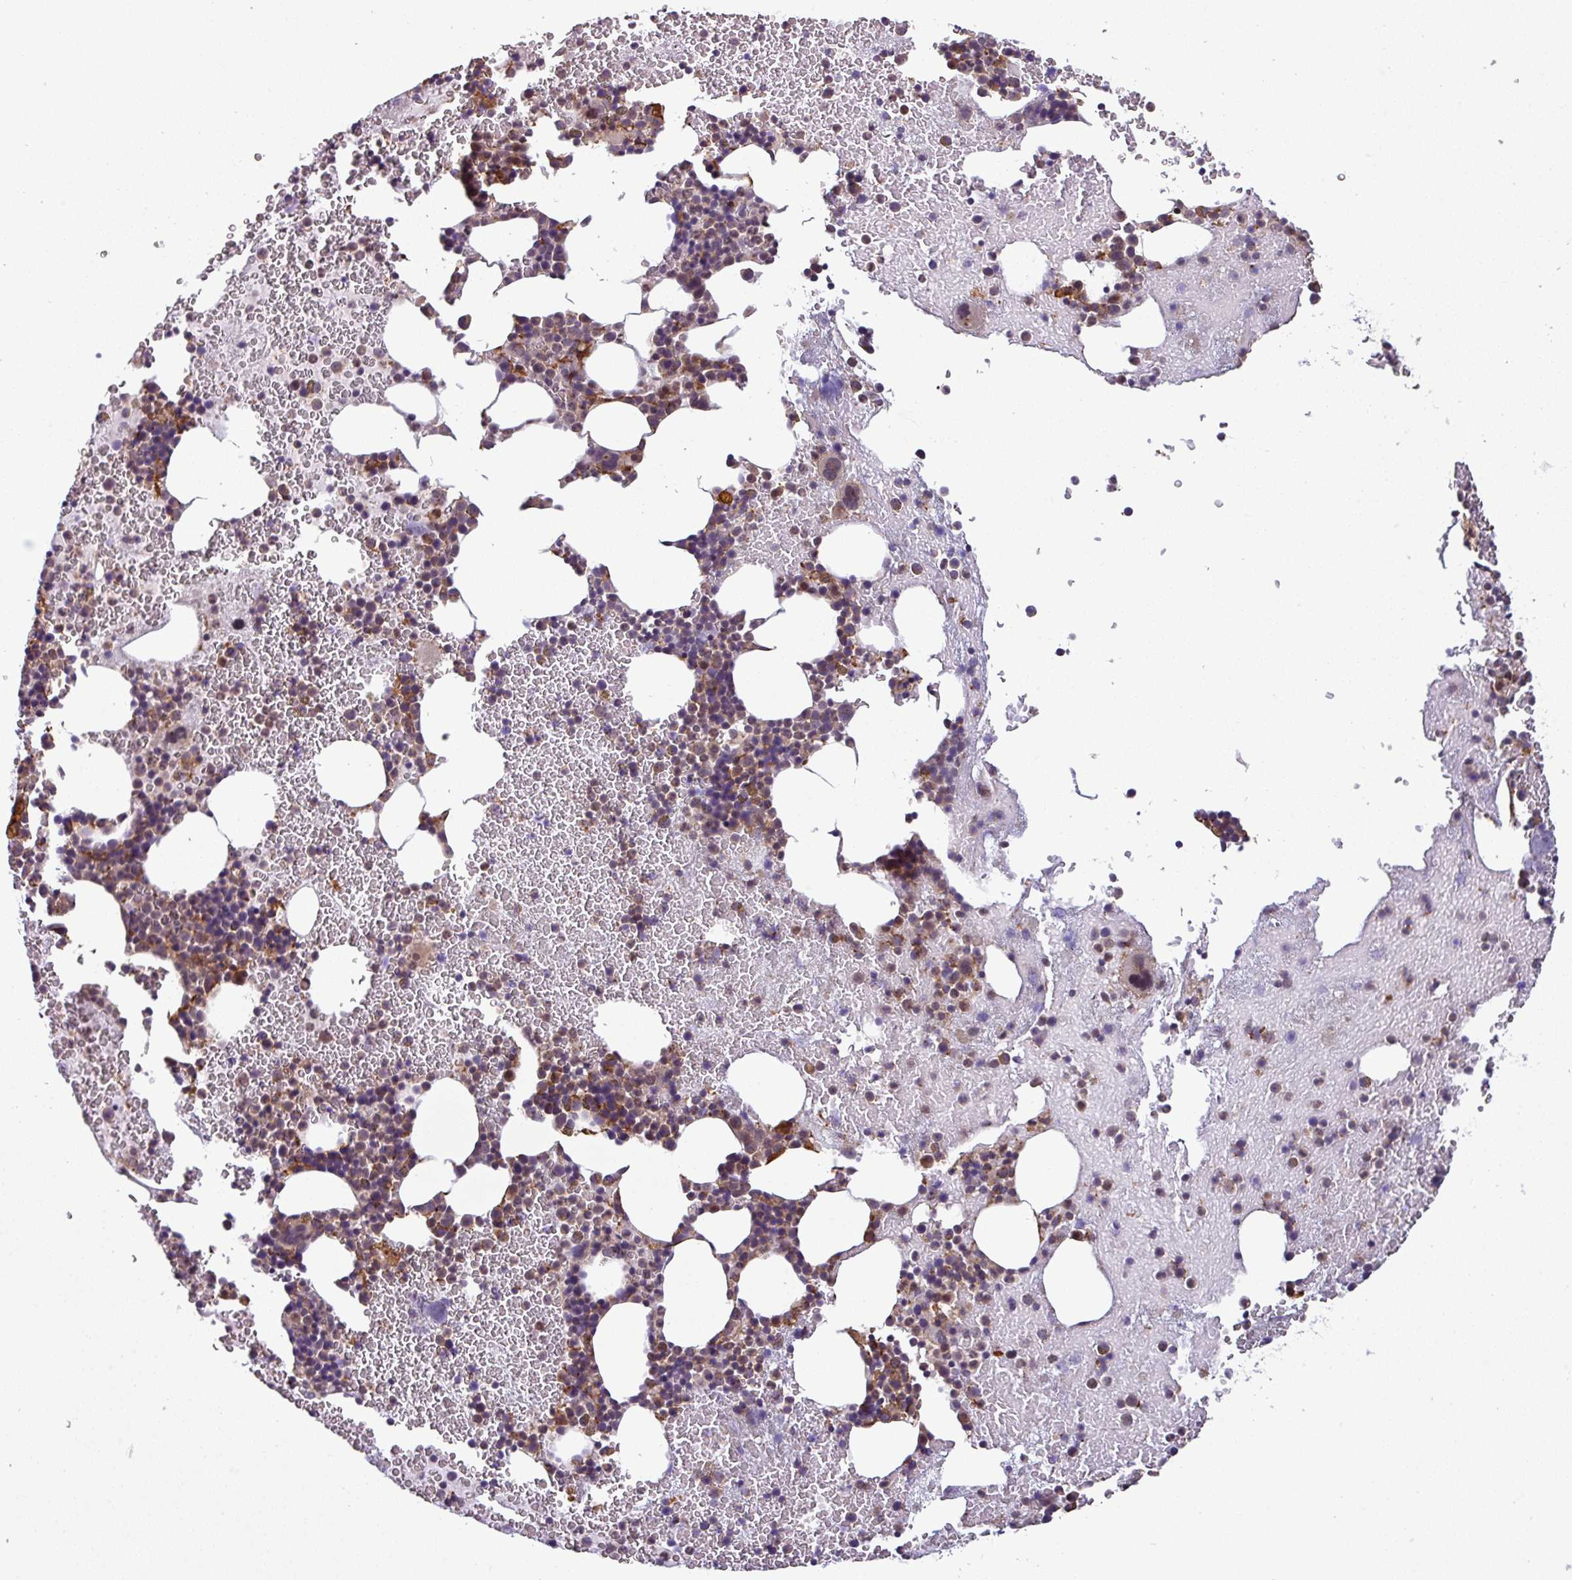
{"staining": {"intensity": "moderate", "quantity": "<25%", "location": "cytoplasmic/membranous"}, "tissue": "bone marrow", "cell_type": "Hematopoietic cells", "image_type": "normal", "snomed": [{"axis": "morphology", "description": "Normal tissue, NOS"}, {"axis": "topography", "description": "Bone marrow"}], "caption": "Immunohistochemical staining of benign human bone marrow exhibits moderate cytoplasmic/membranous protein positivity in approximately <25% of hematopoietic cells. Using DAB (3,3'-diaminobenzidine) (brown) and hematoxylin (blue) stains, captured at high magnification using brightfield microscopy.", "gene": "NPFFR1", "patient": {"sex": "male", "age": 26}}